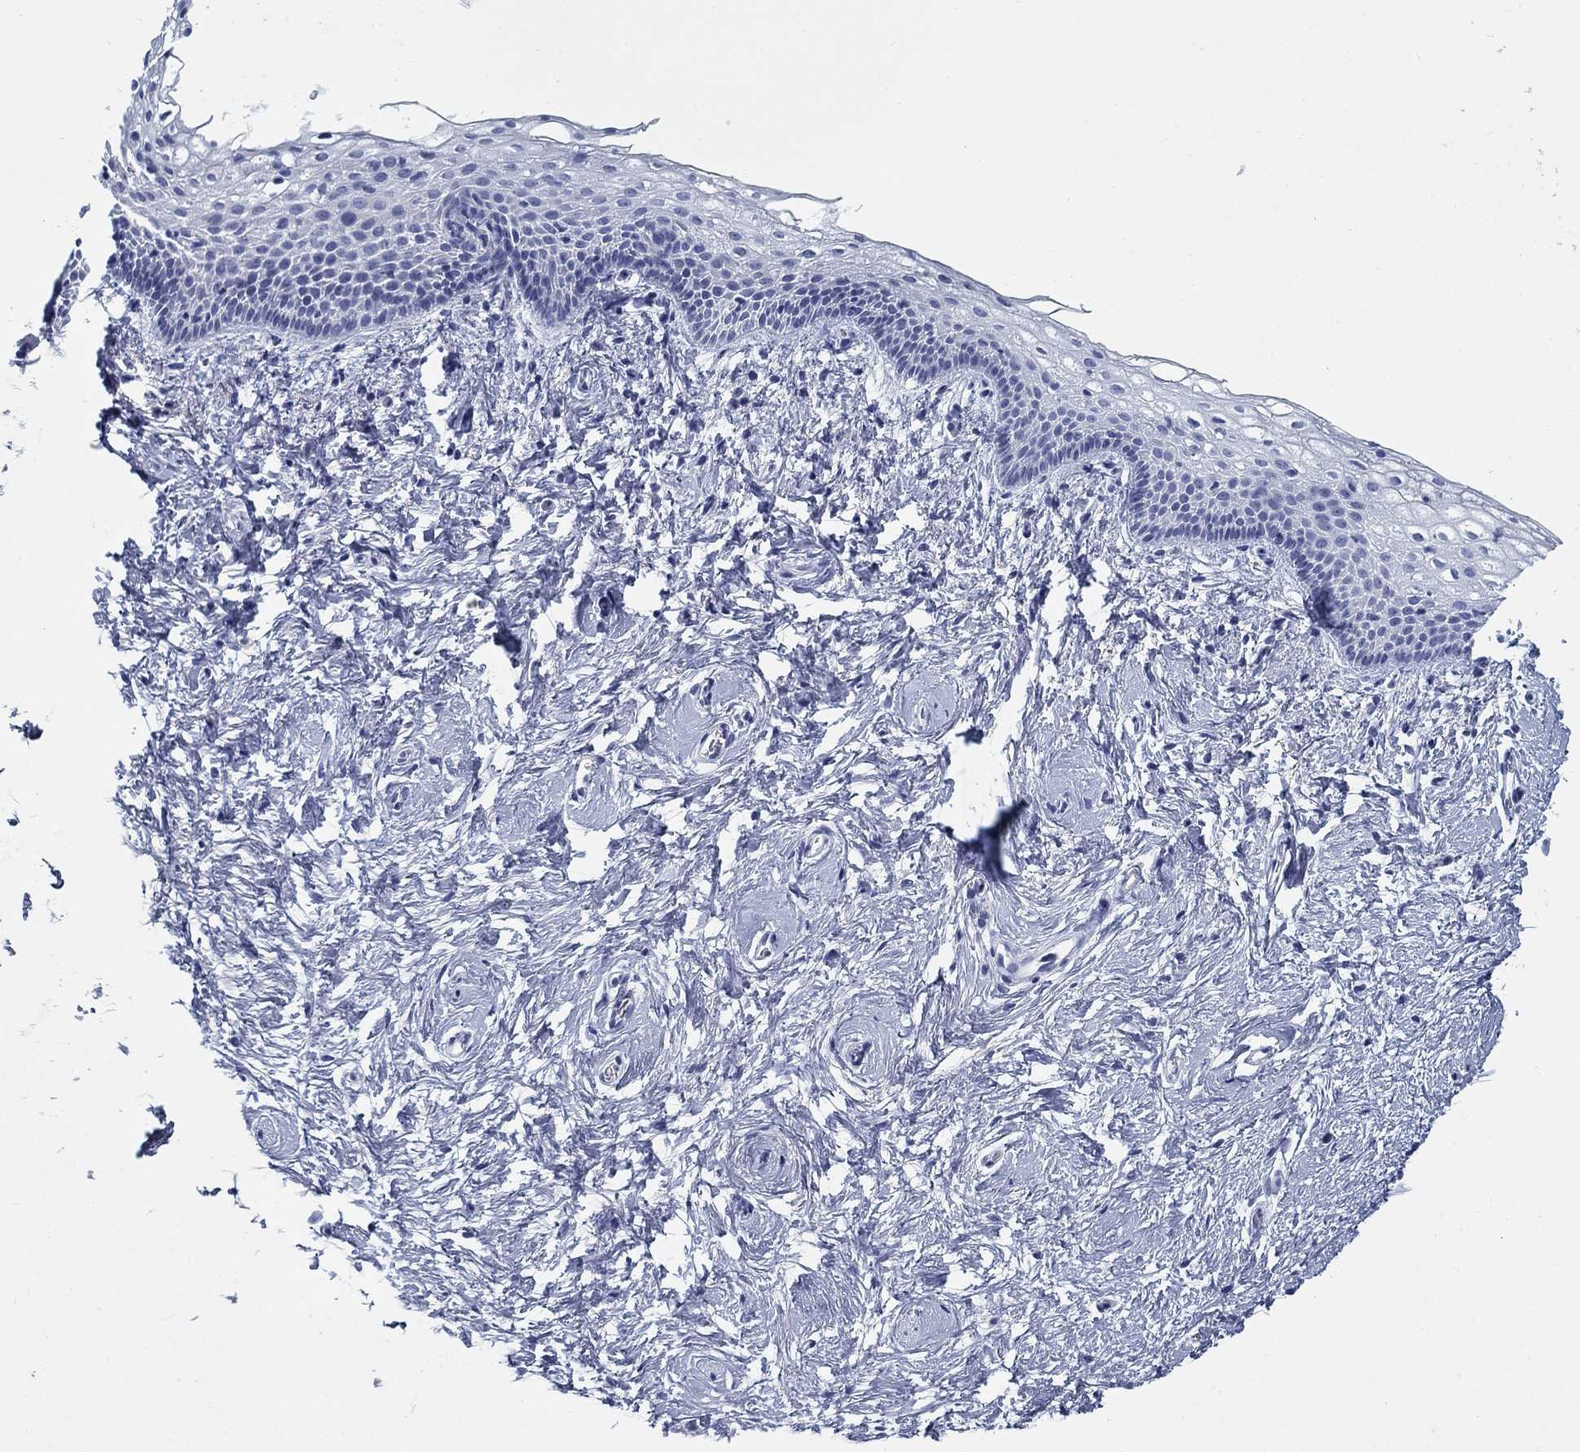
{"staining": {"intensity": "negative", "quantity": "none", "location": "none"}, "tissue": "vagina", "cell_type": "Squamous epithelial cells", "image_type": "normal", "snomed": [{"axis": "morphology", "description": "Normal tissue, NOS"}, {"axis": "topography", "description": "Vagina"}], "caption": "Protein analysis of normal vagina demonstrates no significant positivity in squamous epithelial cells.", "gene": "CD79B", "patient": {"sex": "female", "age": 61}}